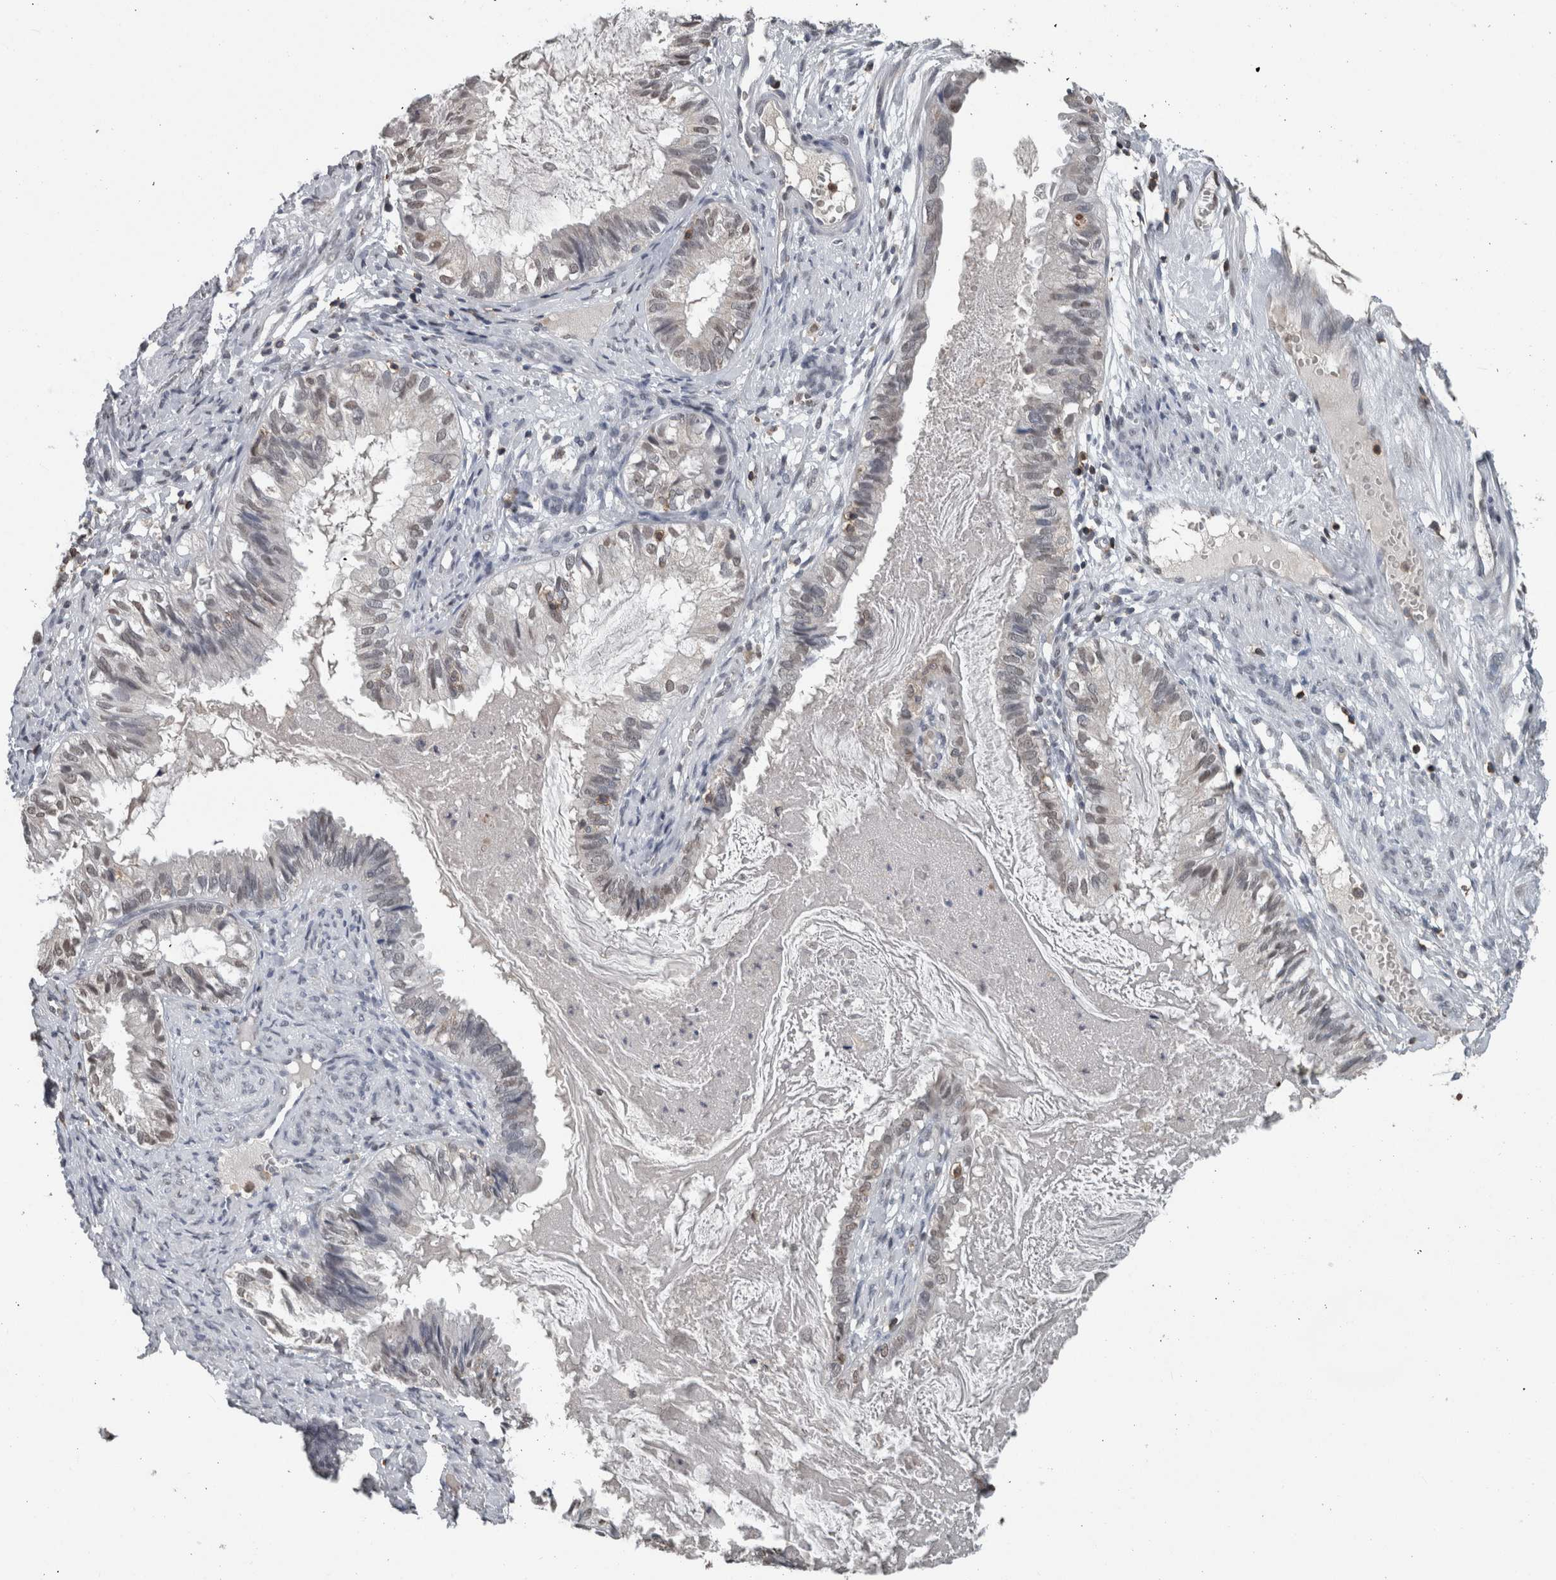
{"staining": {"intensity": "moderate", "quantity": "<25%", "location": "nuclear"}, "tissue": "cervical cancer", "cell_type": "Tumor cells", "image_type": "cancer", "snomed": [{"axis": "morphology", "description": "Normal tissue, NOS"}, {"axis": "morphology", "description": "Adenocarcinoma, NOS"}, {"axis": "topography", "description": "Cervix"}, {"axis": "topography", "description": "Endometrium"}], "caption": "Immunohistochemistry (IHC) of human cervical cancer (adenocarcinoma) displays low levels of moderate nuclear positivity in approximately <25% of tumor cells.", "gene": "MAFF", "patient": {"sex": "female", "age": 86}}